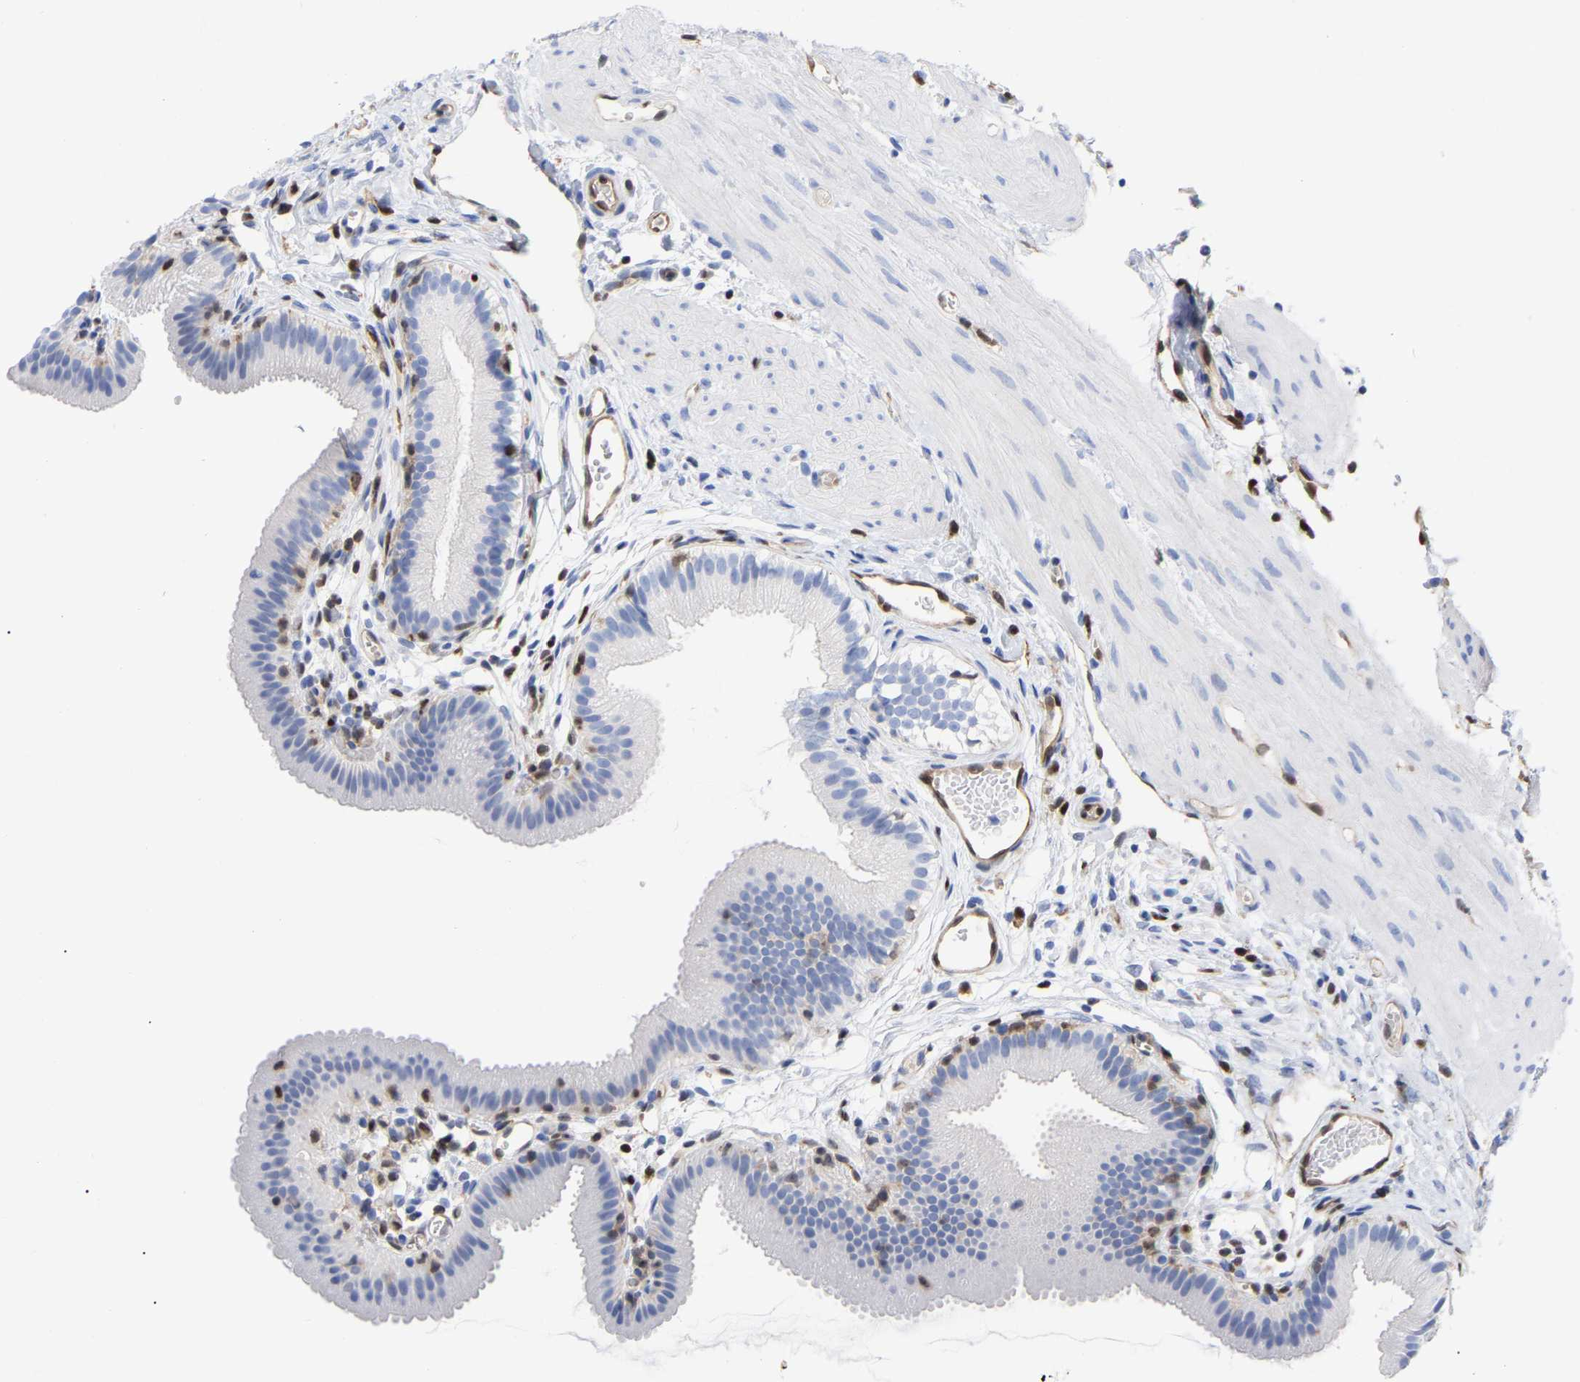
{"staining": {"intensity": "negative", "quantity": "none", "location": "none"}, "tissue": "gallbladder", "cell_type": "Glandular cells", "image_type": "normal", "snomed": [{"axis": "morphology", "description": "Normal tissue, NOS"}, {"axis": "topography", "description": "Gallbladder"}], "caption": "Immunohistochemical staining of normal human gallbladder demonstrates no significant positivity in glandular cells.", "gene": "GIMAP4", "patient": {"sex": "female", "age": 26}}